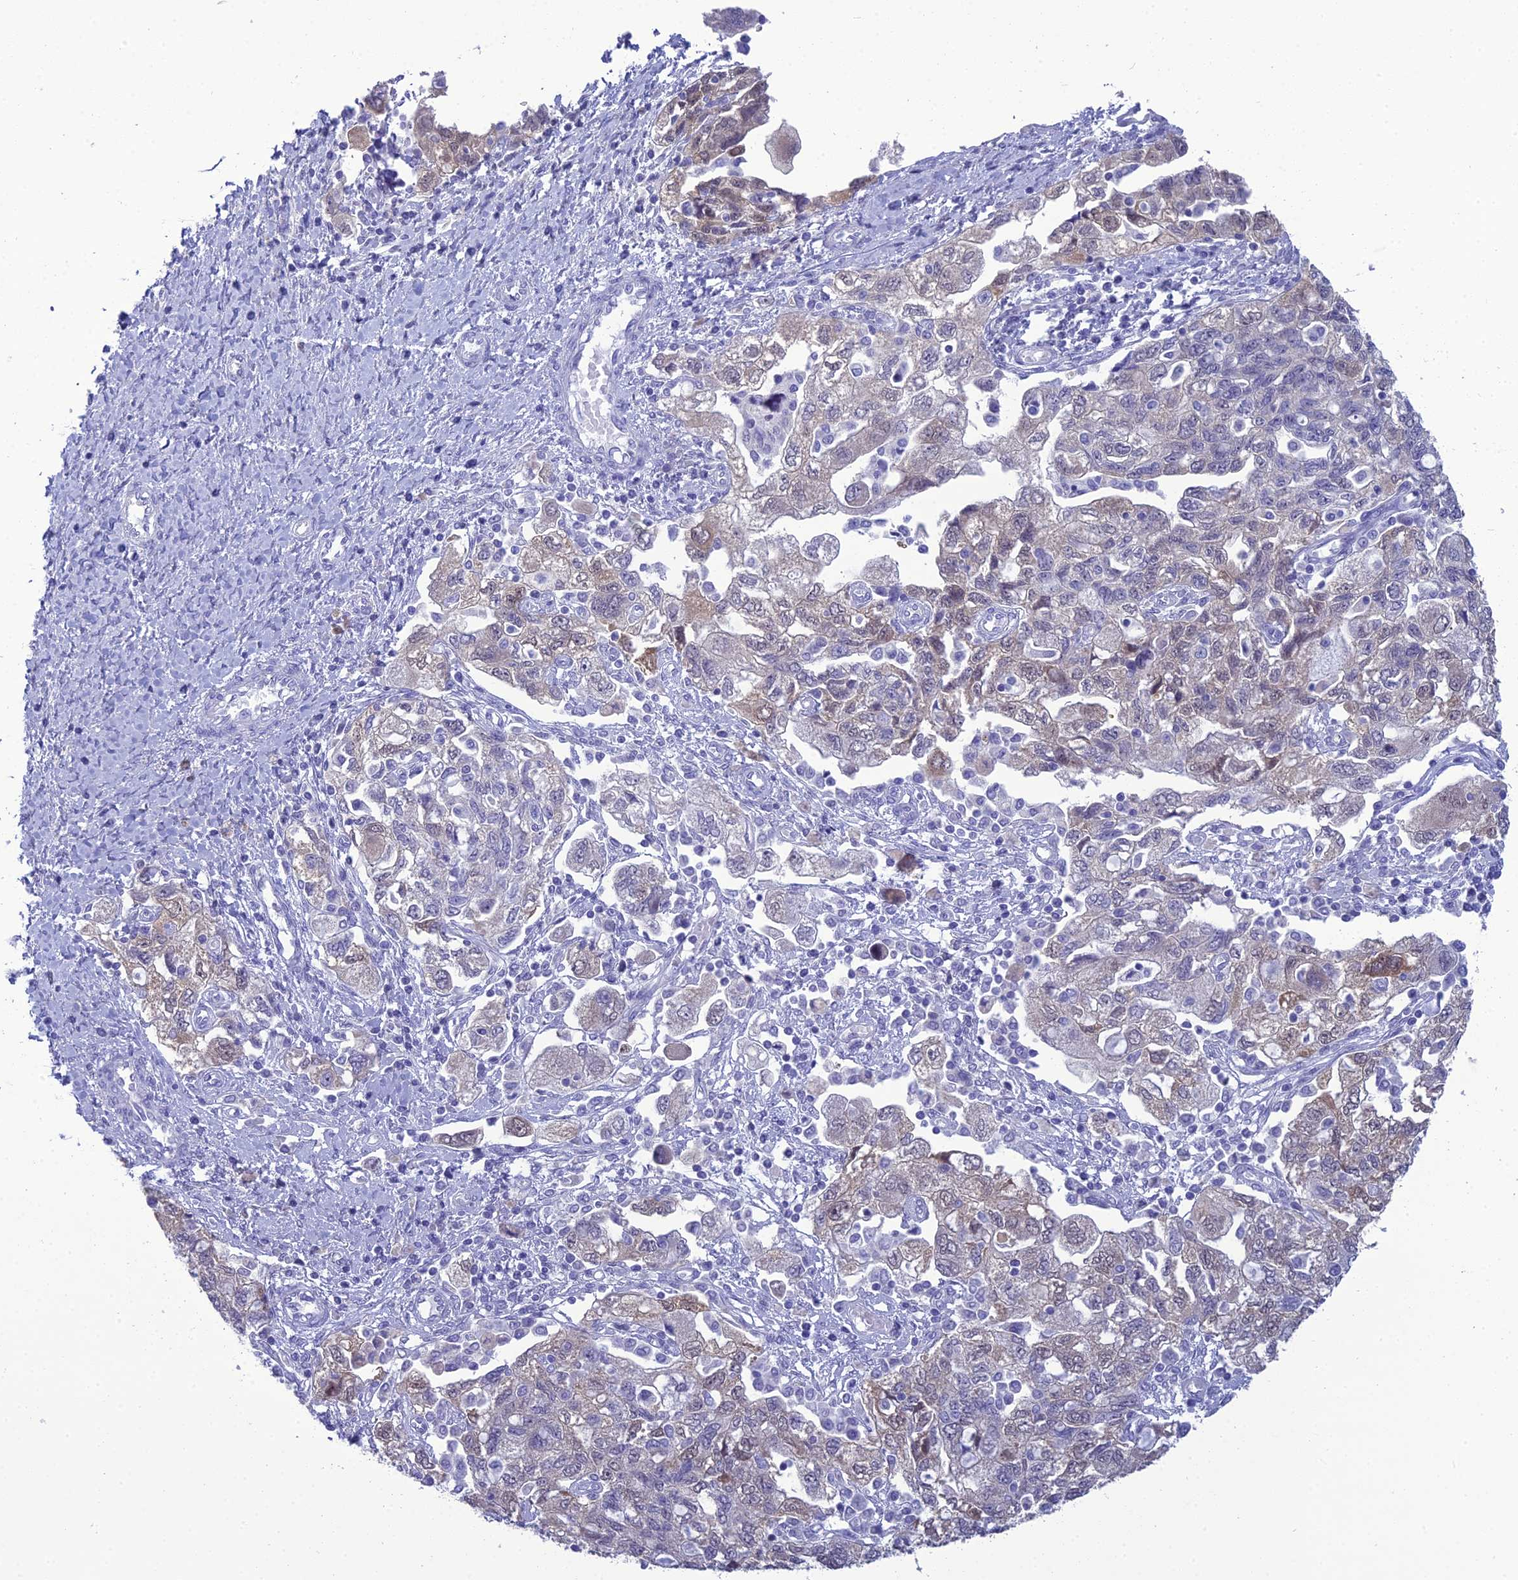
{"staining": {"intensity": "negative", "quantity": "none", "location": "none"}, "tissue": "ovarian cancer", "cell_type": "Tumor cells", "image_type": "cancer", "snomed": [{"axis": "morphology", "description": "Carcinoma, NOS"}, {"axis": "morphology", "description": "Cystadenocarcinoma, serous, NOS"}, {"axis": "topography", "description": "Ovary"}], "caption": "This micrograph is of ovarian cancer stained with immunohistochemistry (IHC) to label a protein in brown with the nuclei are counter-stained blue. There is no positivity in tumor cells.", "gene": "GNPNAT1", "patient": {"sex": "female", "age": 69}}